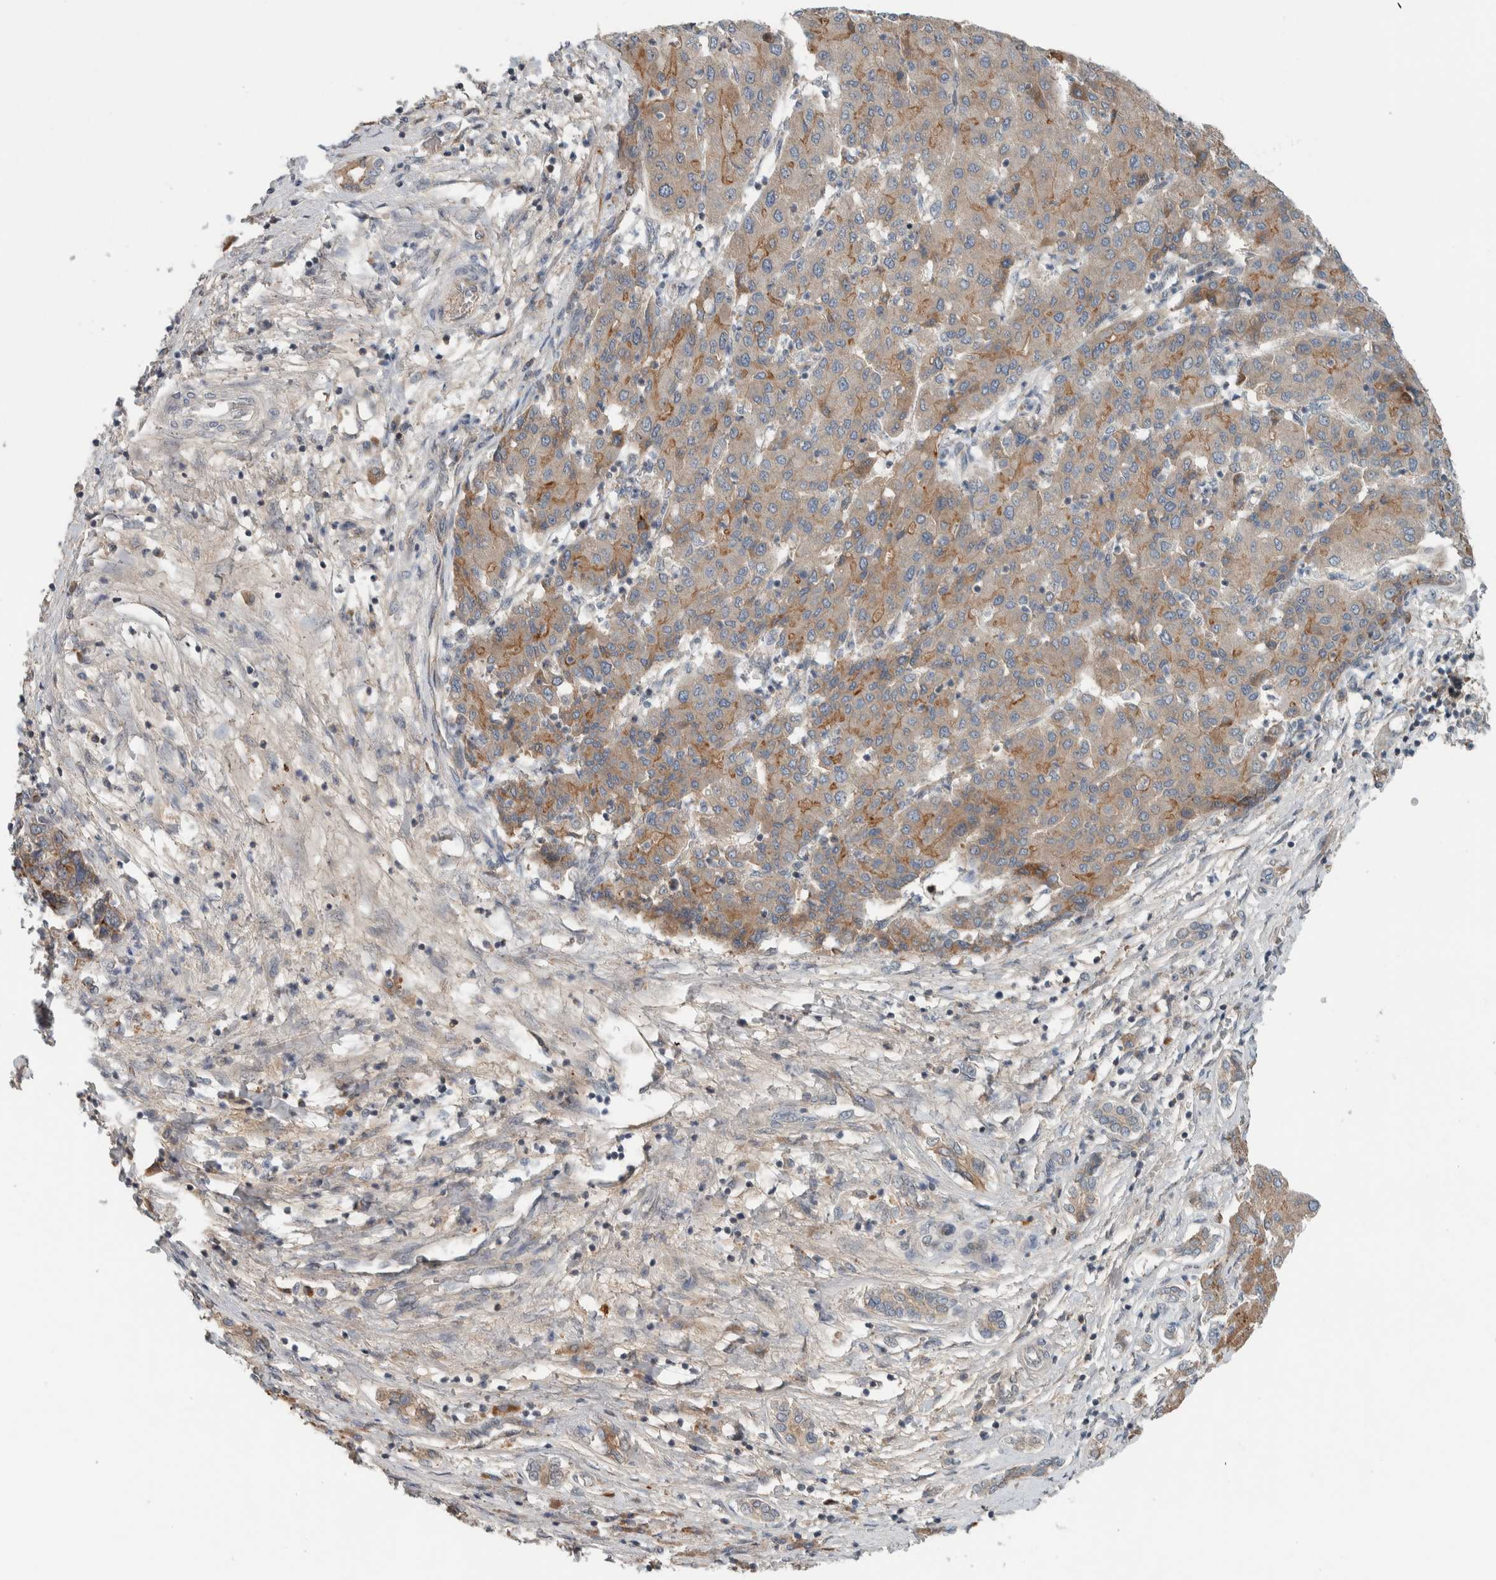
{"staining": {"intensity": "weak", "quantity": ">75%", "location": "cytoplasmic/membranous"}, "tissue": "liver cancer", "cell_type": "Tumor cells", "image_type": "cancer", "snomed": [{"axis": "morphology", "description": "Carcinoma, Hepatocellular, NOS"}, {"axis": "topography", "description": "Liver"}], "caption": "This is an image of immunohistochemistry (IHC) staining of hepatocellular carcinoma (liver), which shows weak expression in the cytoplasmic/membranous of tumor cells.", "gene": "ARMC7", "patient": {"sex": "male", "age": 65}}